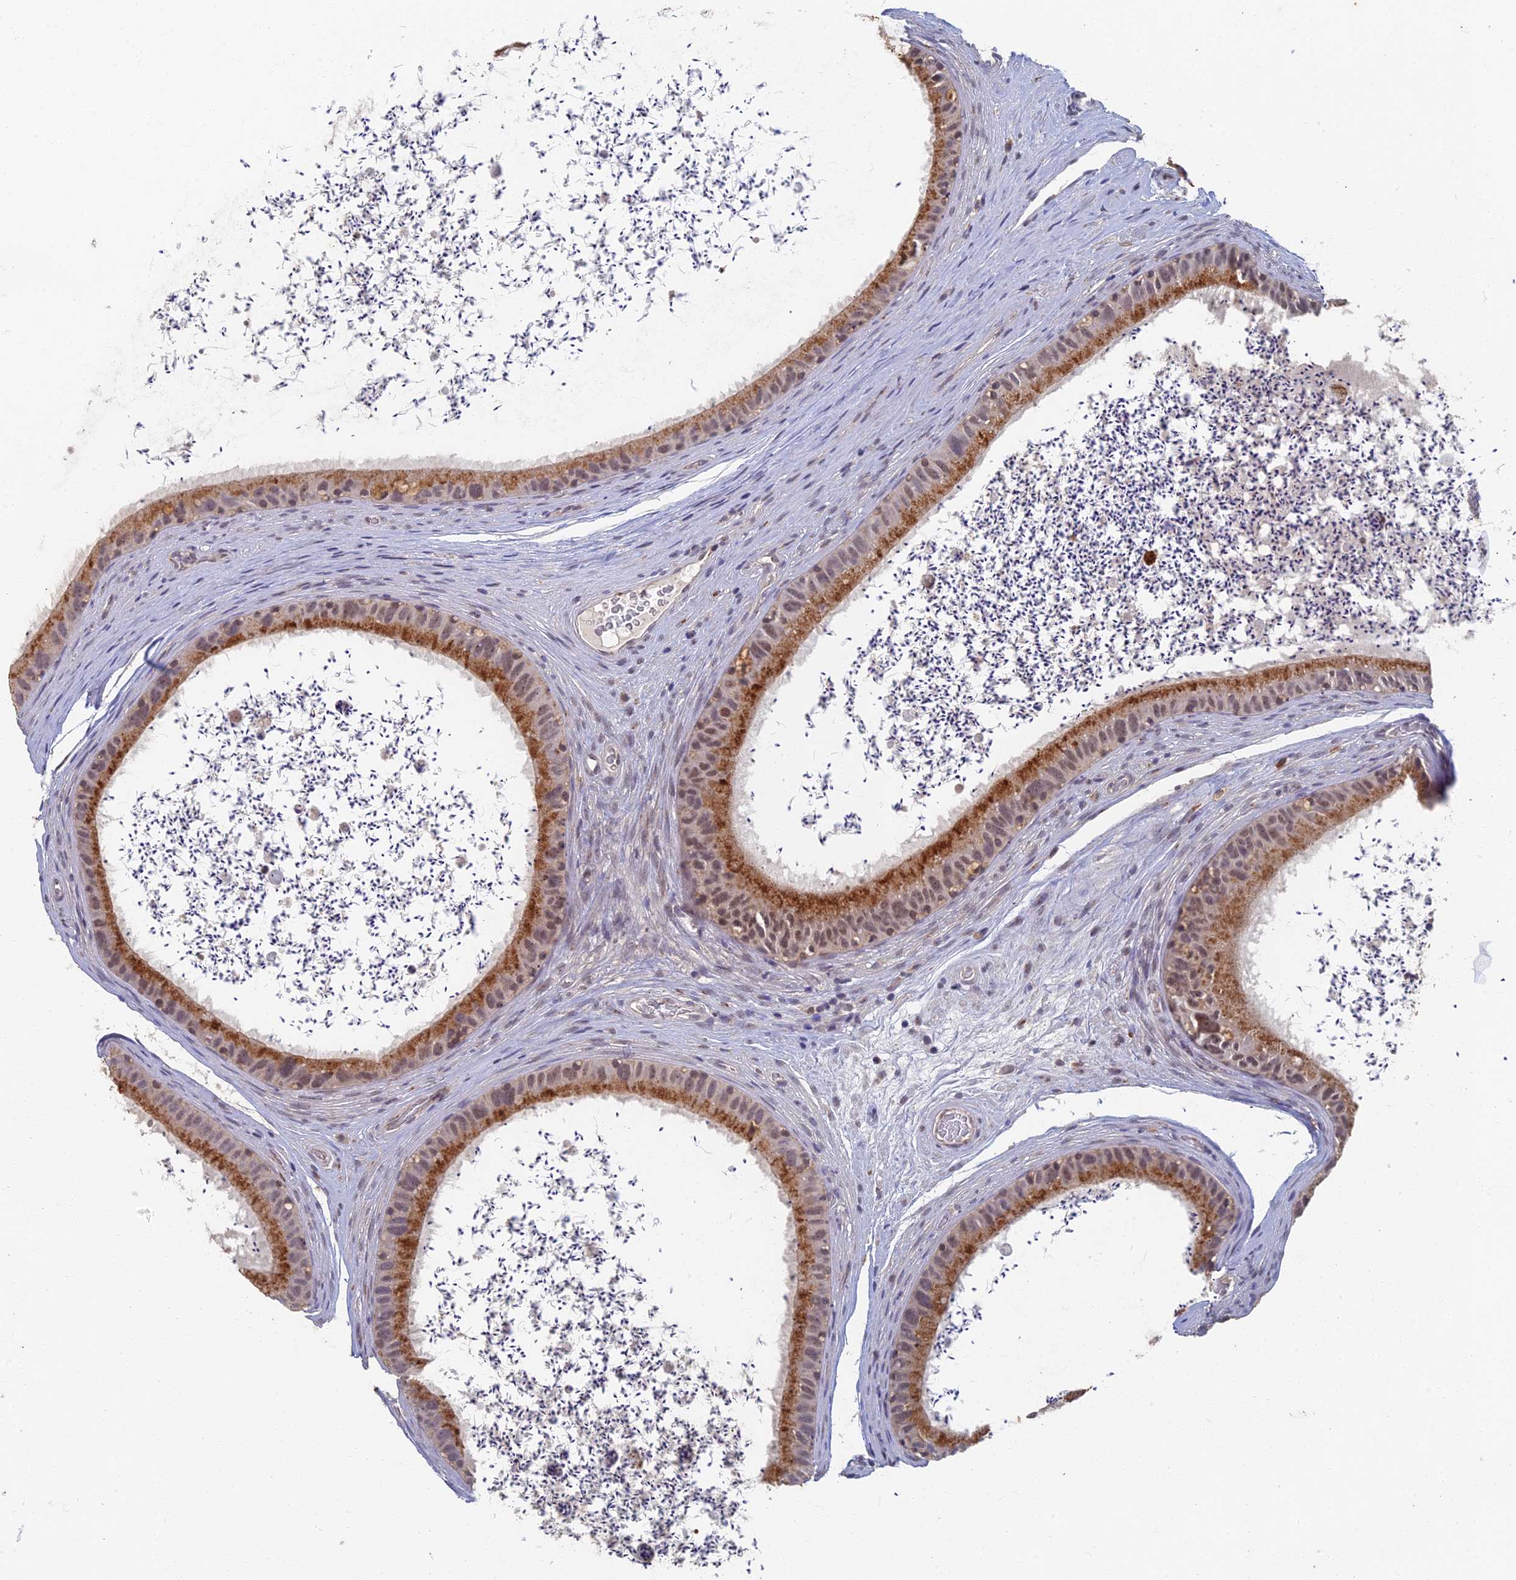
{"staining": {"intensity": "moderate", "quantity": "<25%", "location": "cytoplasmic/membranous"}, "tissue": "epididymis", "cell_type": "Glandular cells", "image_type": "normal", "snomed": [{"axis": "morphology", "description": "Normal tissue, NOS"}, {"axis": "topography", "description": "Epididymis, spermatic cord, NOS"}], "caption": "Immunohistochemical staining of unremarkable human epididymis reveals moderate cytoplasmic/membranous protein expression in about <25% of glandular cells.", "gene": "GPATCH1", "patient": {"sex": "male", "age": 50}}